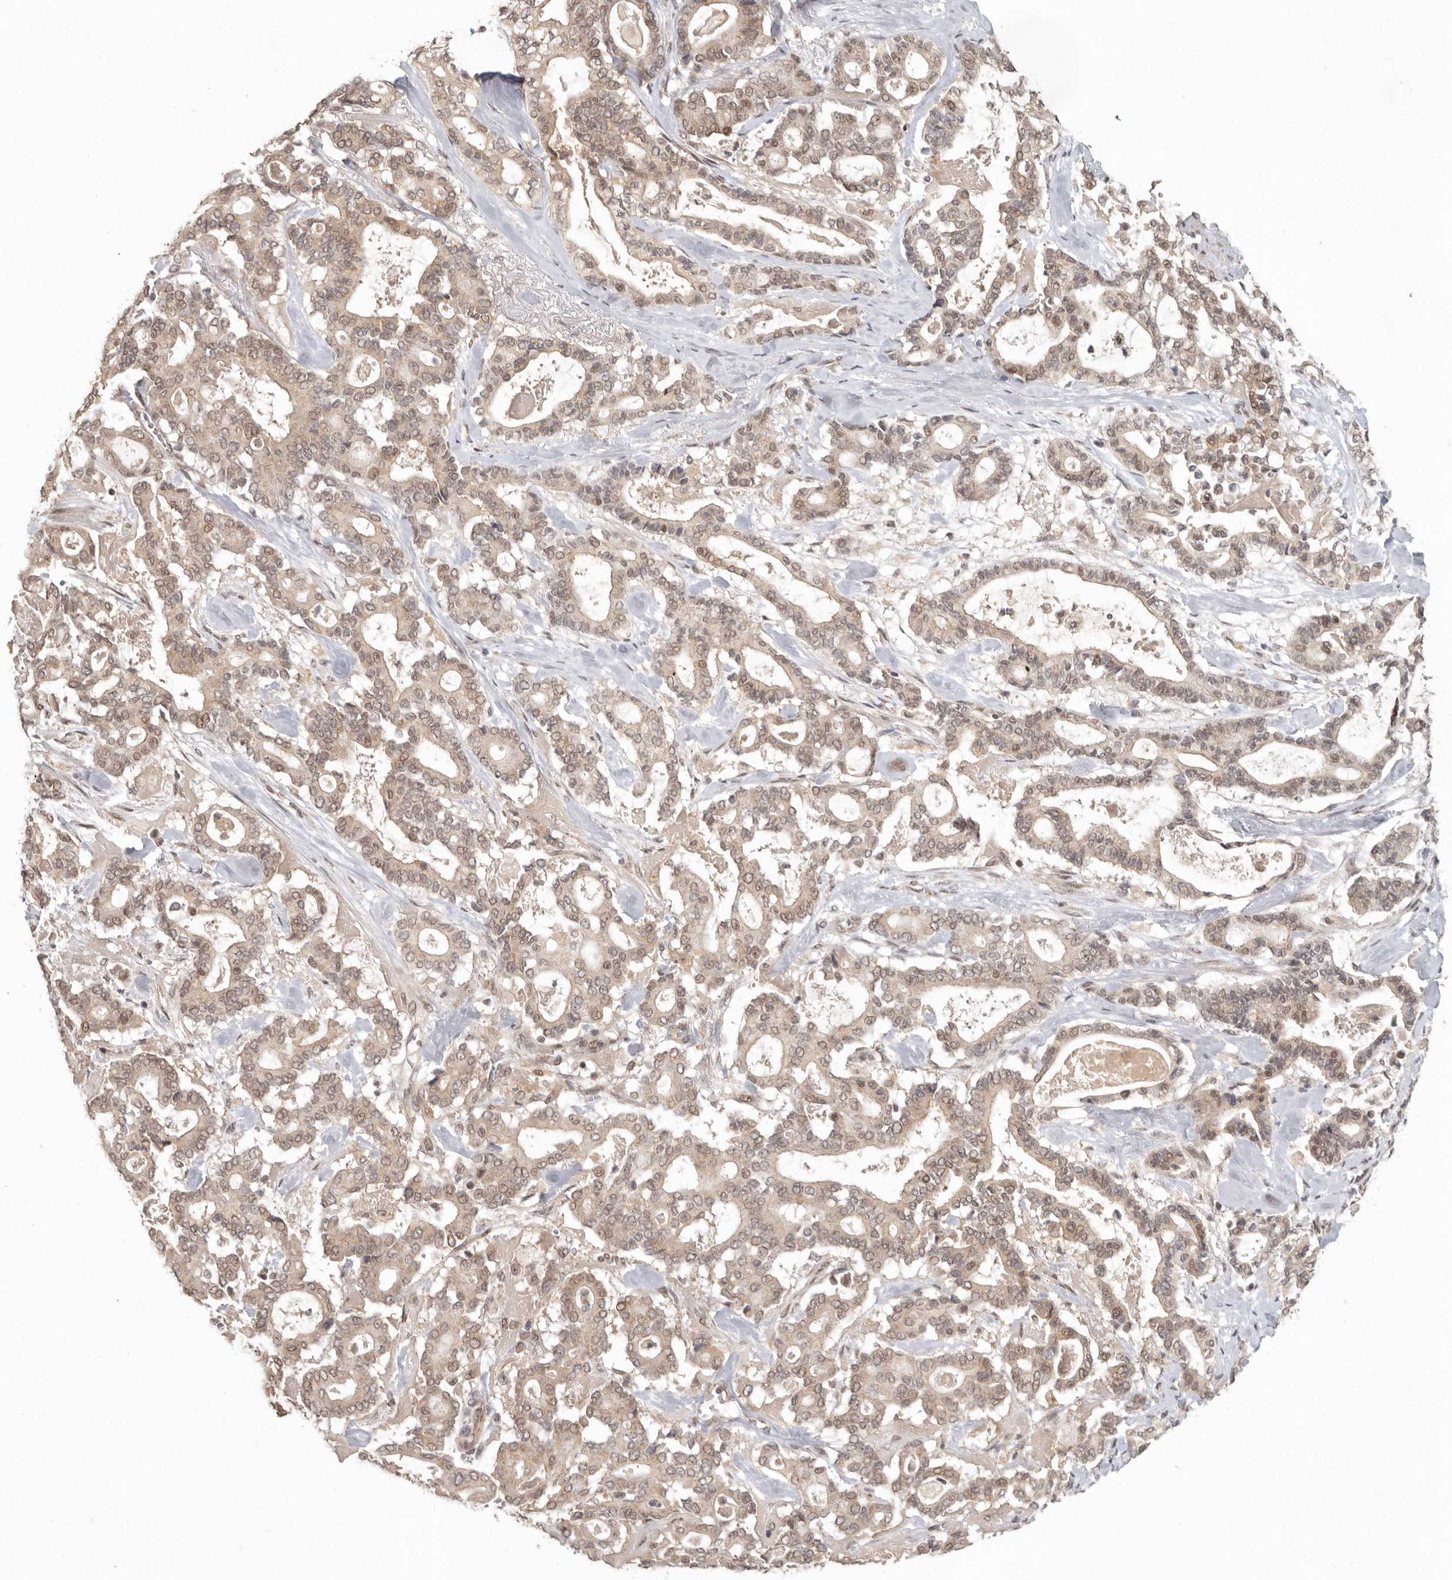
{"staining": {"intensity": "weak", "quantity": ">75%", "location": "cytoplasmic/membranous,nuclear"}, "tissue": "pancreatic cancer", "cell_type": "Tumor cells", "image_type": "cancer", "snomed": [{"axis": "morphology", "description": "Adenocarcinoma, NOS"}, {"axis": "topography", "description": "Pancreas"}], "caption": "Tumor cells demonstrate weak cytoplasmic/membranous and nuclear positivity in approximately >75% of cells in adenocarcinoma (pancreatic).", "gene": "LRRC75A", "patient": {"sex": "male", "age": 63}}